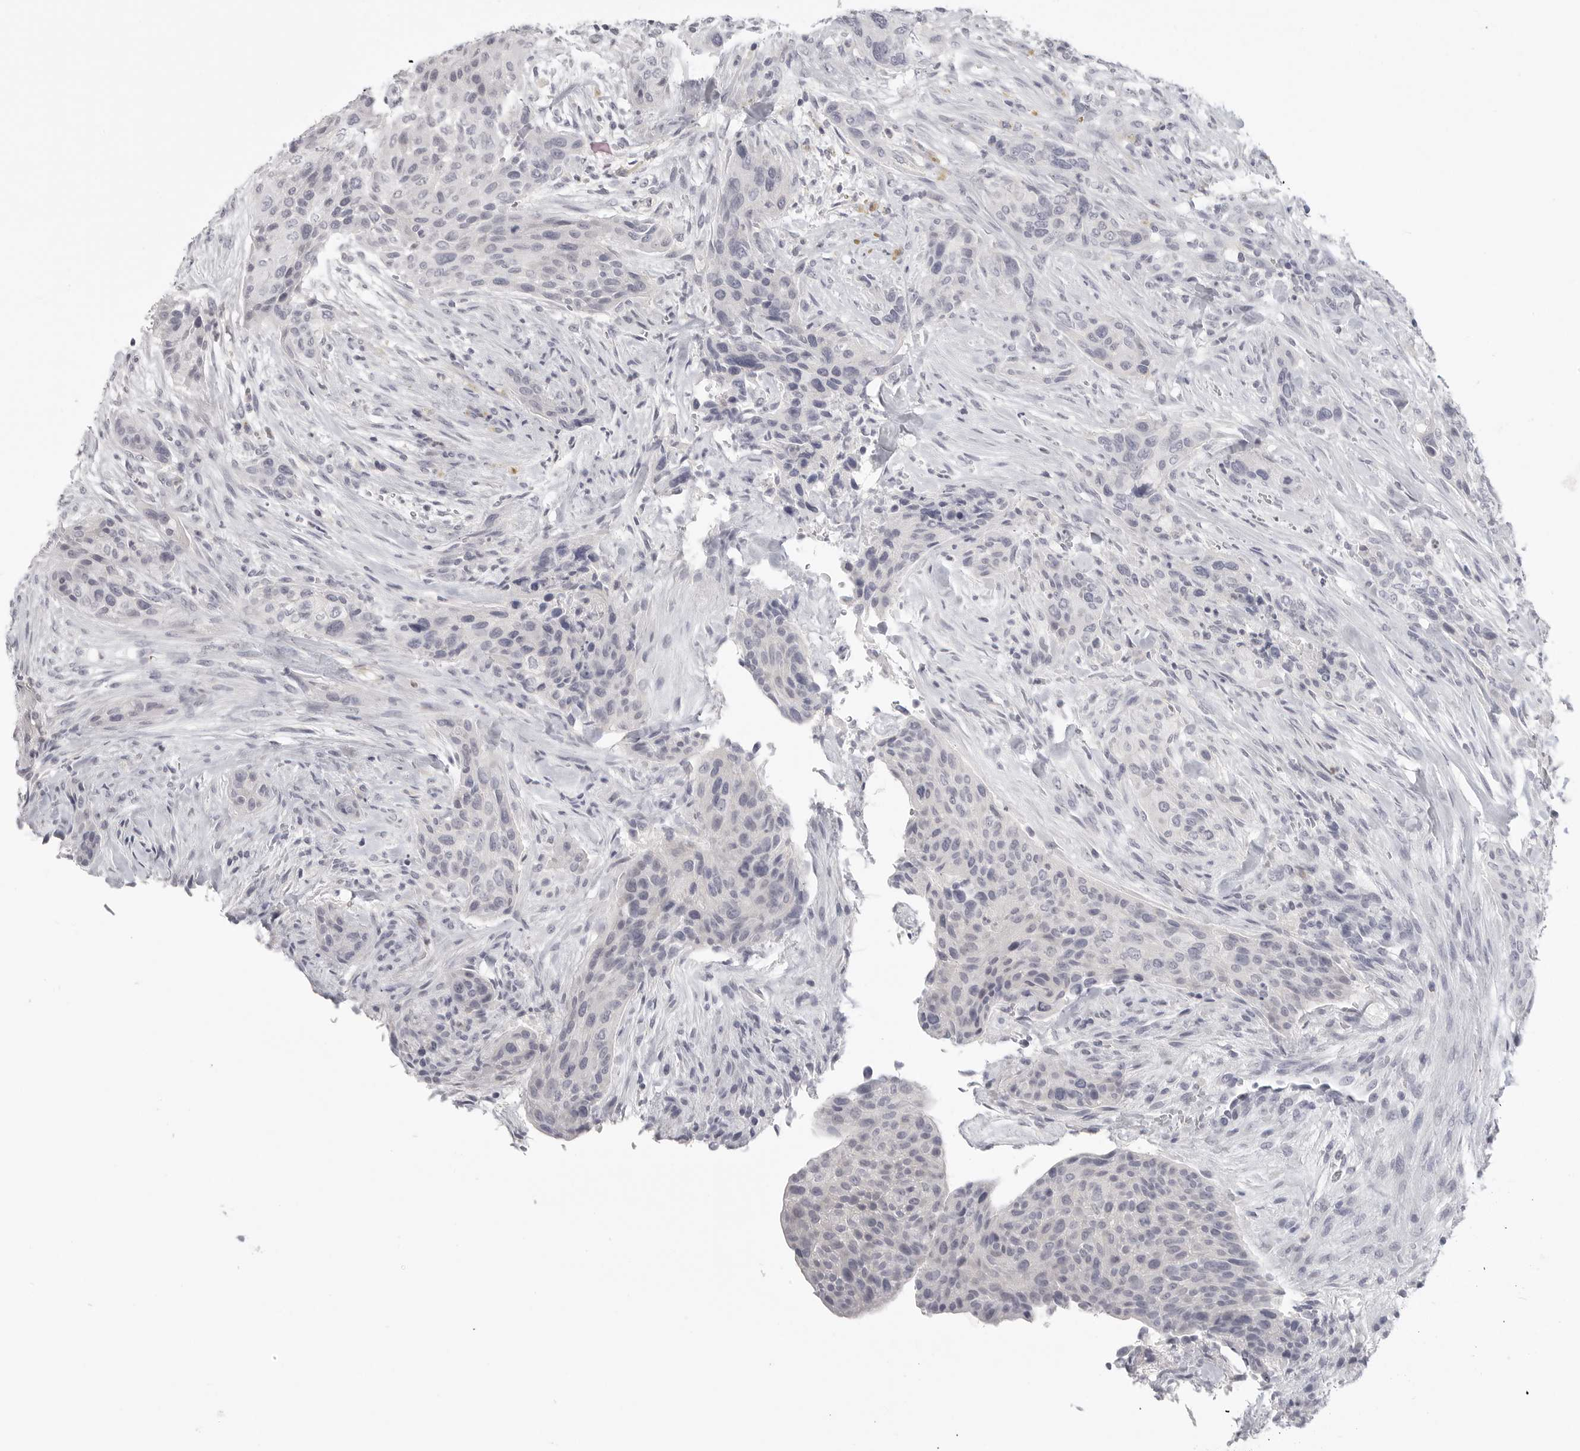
{"staining": {"intensity": "negative", "quantity": "none", "location": "none"}, "tissue": "urothelial cancer", "cell_type": "Tumor cells", "image_type": "cancer", "snomed": [{"axis": "morphology", "description": "Urothelial carcinoma, High grade"}, {"axis": "topography", "description": "Urinary bladder"}], "caption": "IHC of urothelial cancer demonstrates no staining in tumor cells.", "gene": "HMGCS2", "patient": {"sex": "male", "age": 35}}